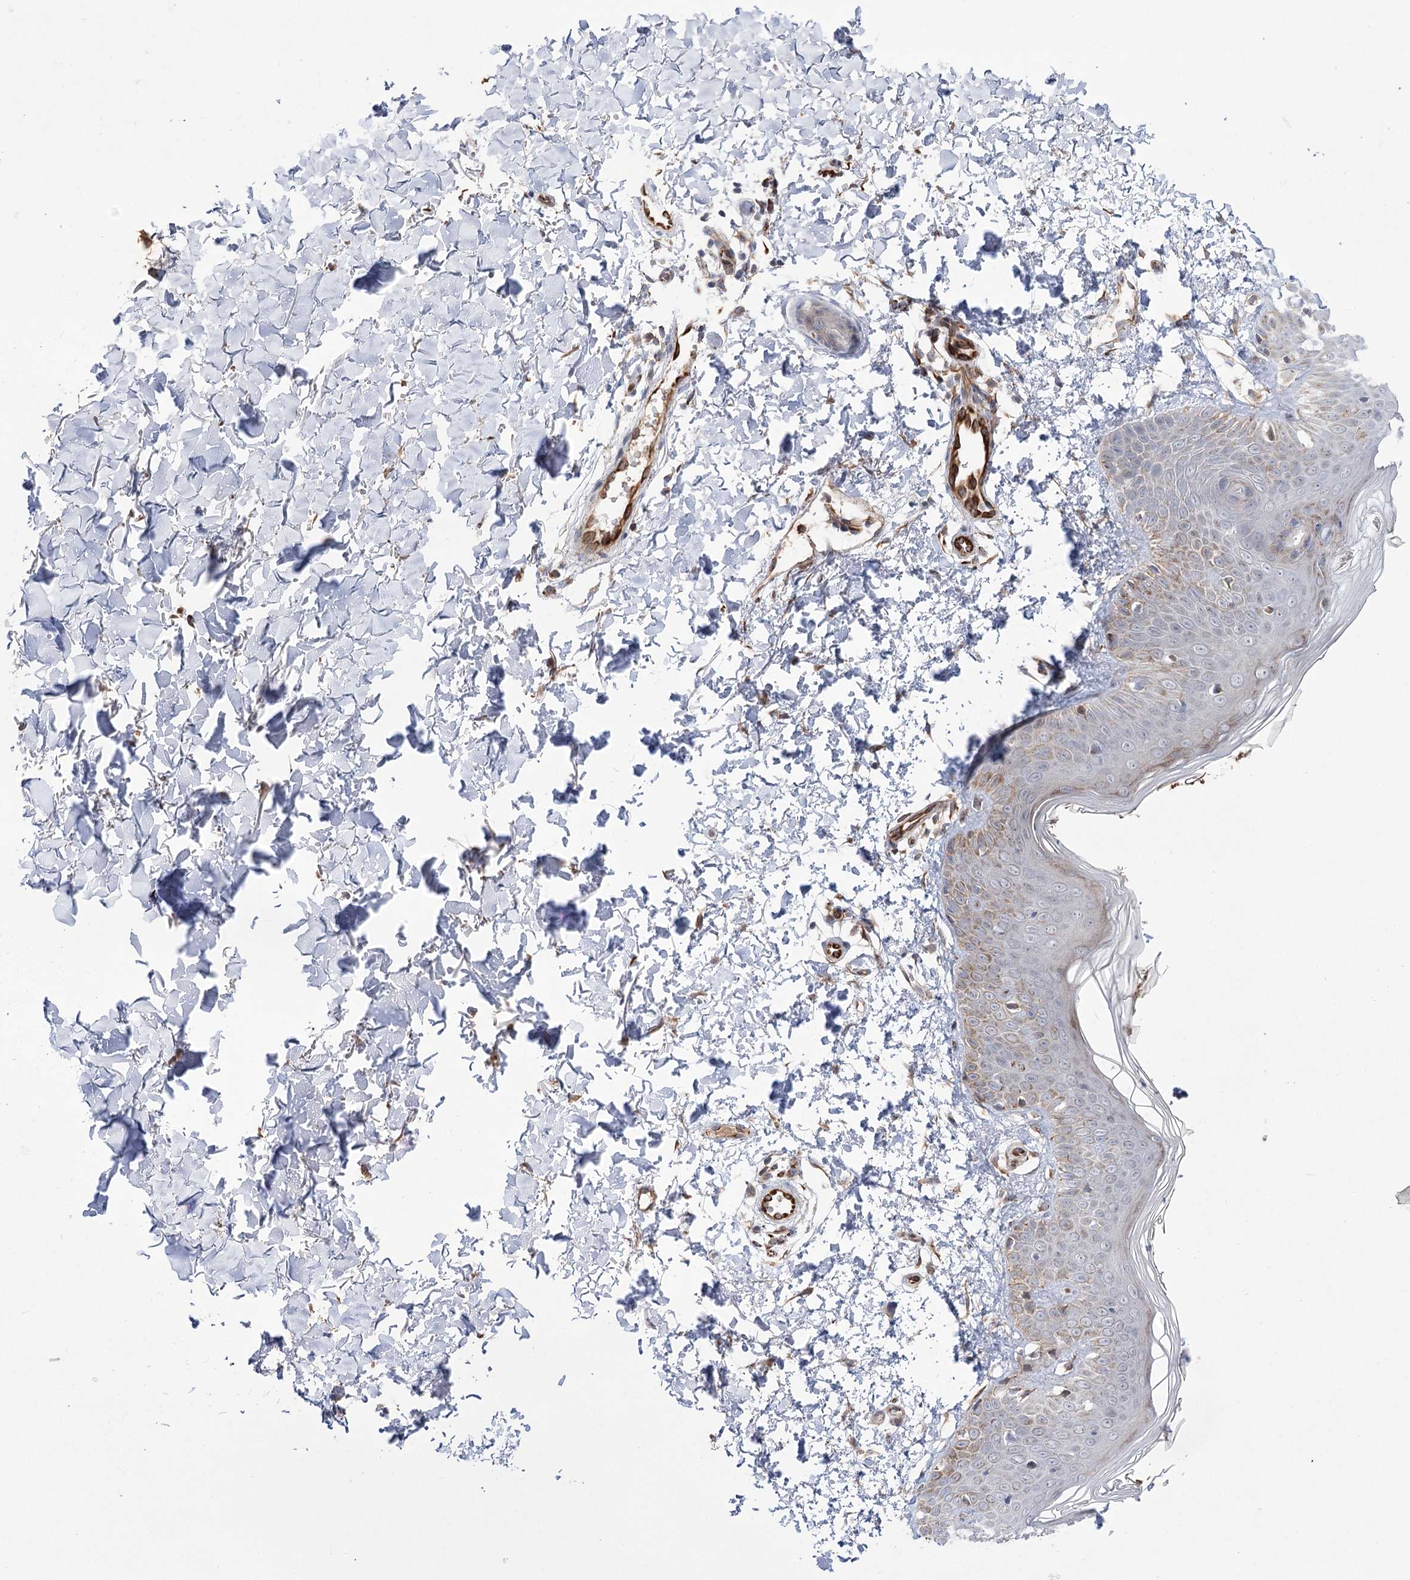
{"staining": {"intensity": "moderate", "quantity": ">75%", "location": "cytoplasmic/membranous"}, "tissue": "skin", "cell_type": "Fibroblasts", "image_type": "normal", "snomed": [{"axis": "morphology", "description": "Normal tissue, NOS"}, {"axis": "topography", "description": "Skin"}], "caption": "Immunohistochemical staining of benign skin displays >75% levels of moderate cytoplasmic/membranous protein staining in approximately >75% of fibroblasts.", "gene": "ECHDC3", "patient": {"sex": "male", "age": 37}}